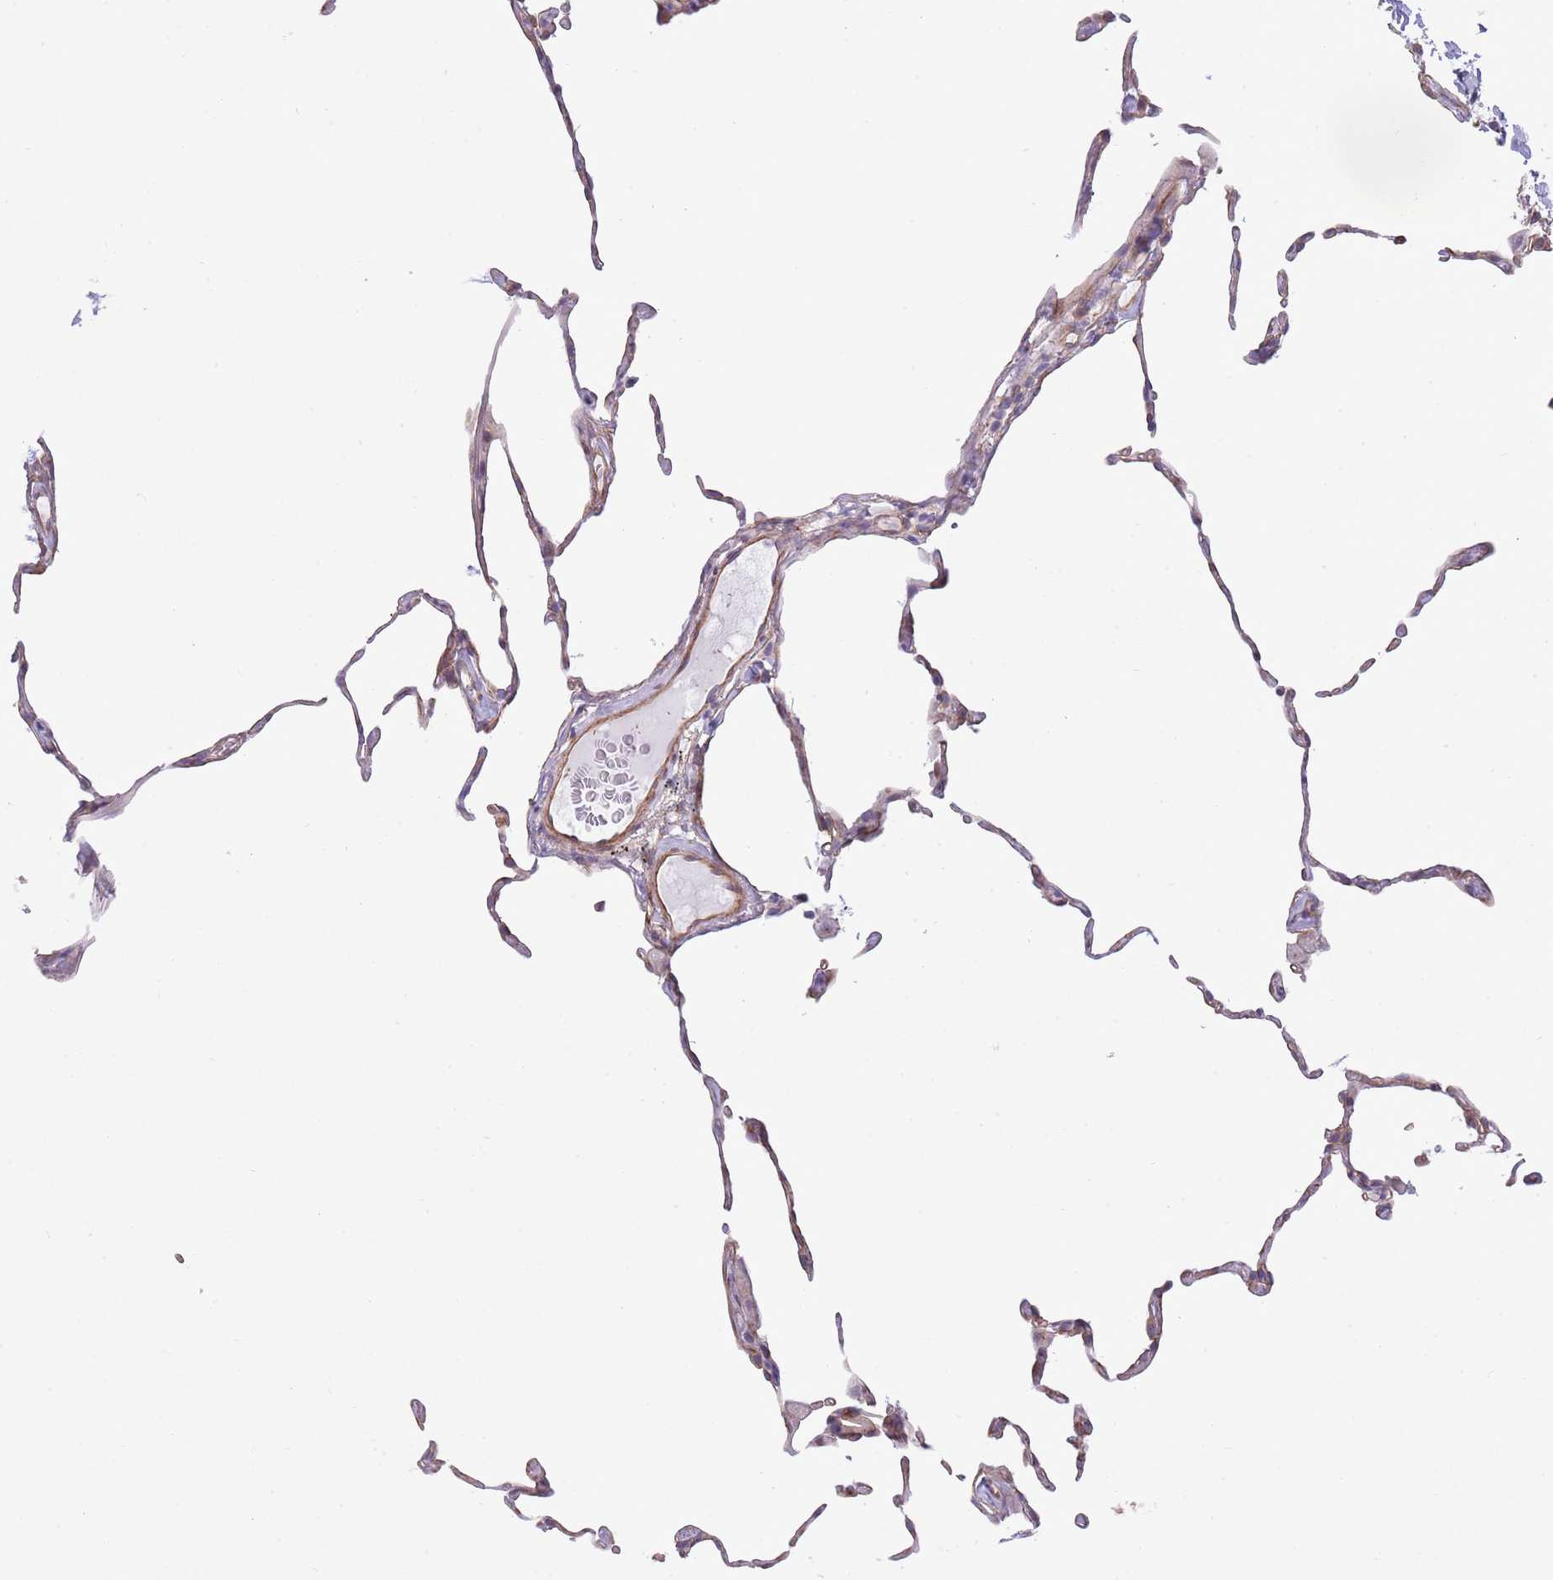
{"staining": {"intensity": "negative", "quantity": "none", "location": "none"}, "tissue": "lung", "cell_type": "Alveolar cells", "image_type": "normal", "snomed": [{"axis": "morphology", "description": "Normal tissue, NOS"}, {"axis": "topography", "description": "Lung"}], "caption": "The micrograph displays no staining of alveolar cells in normal lung. (DAB (3,3'-diaminobenzidine) immunohistochemistry (IHC), high magnification).", "gene": "ZC4H2", "patient": {"sex": "female", "age": 57}}